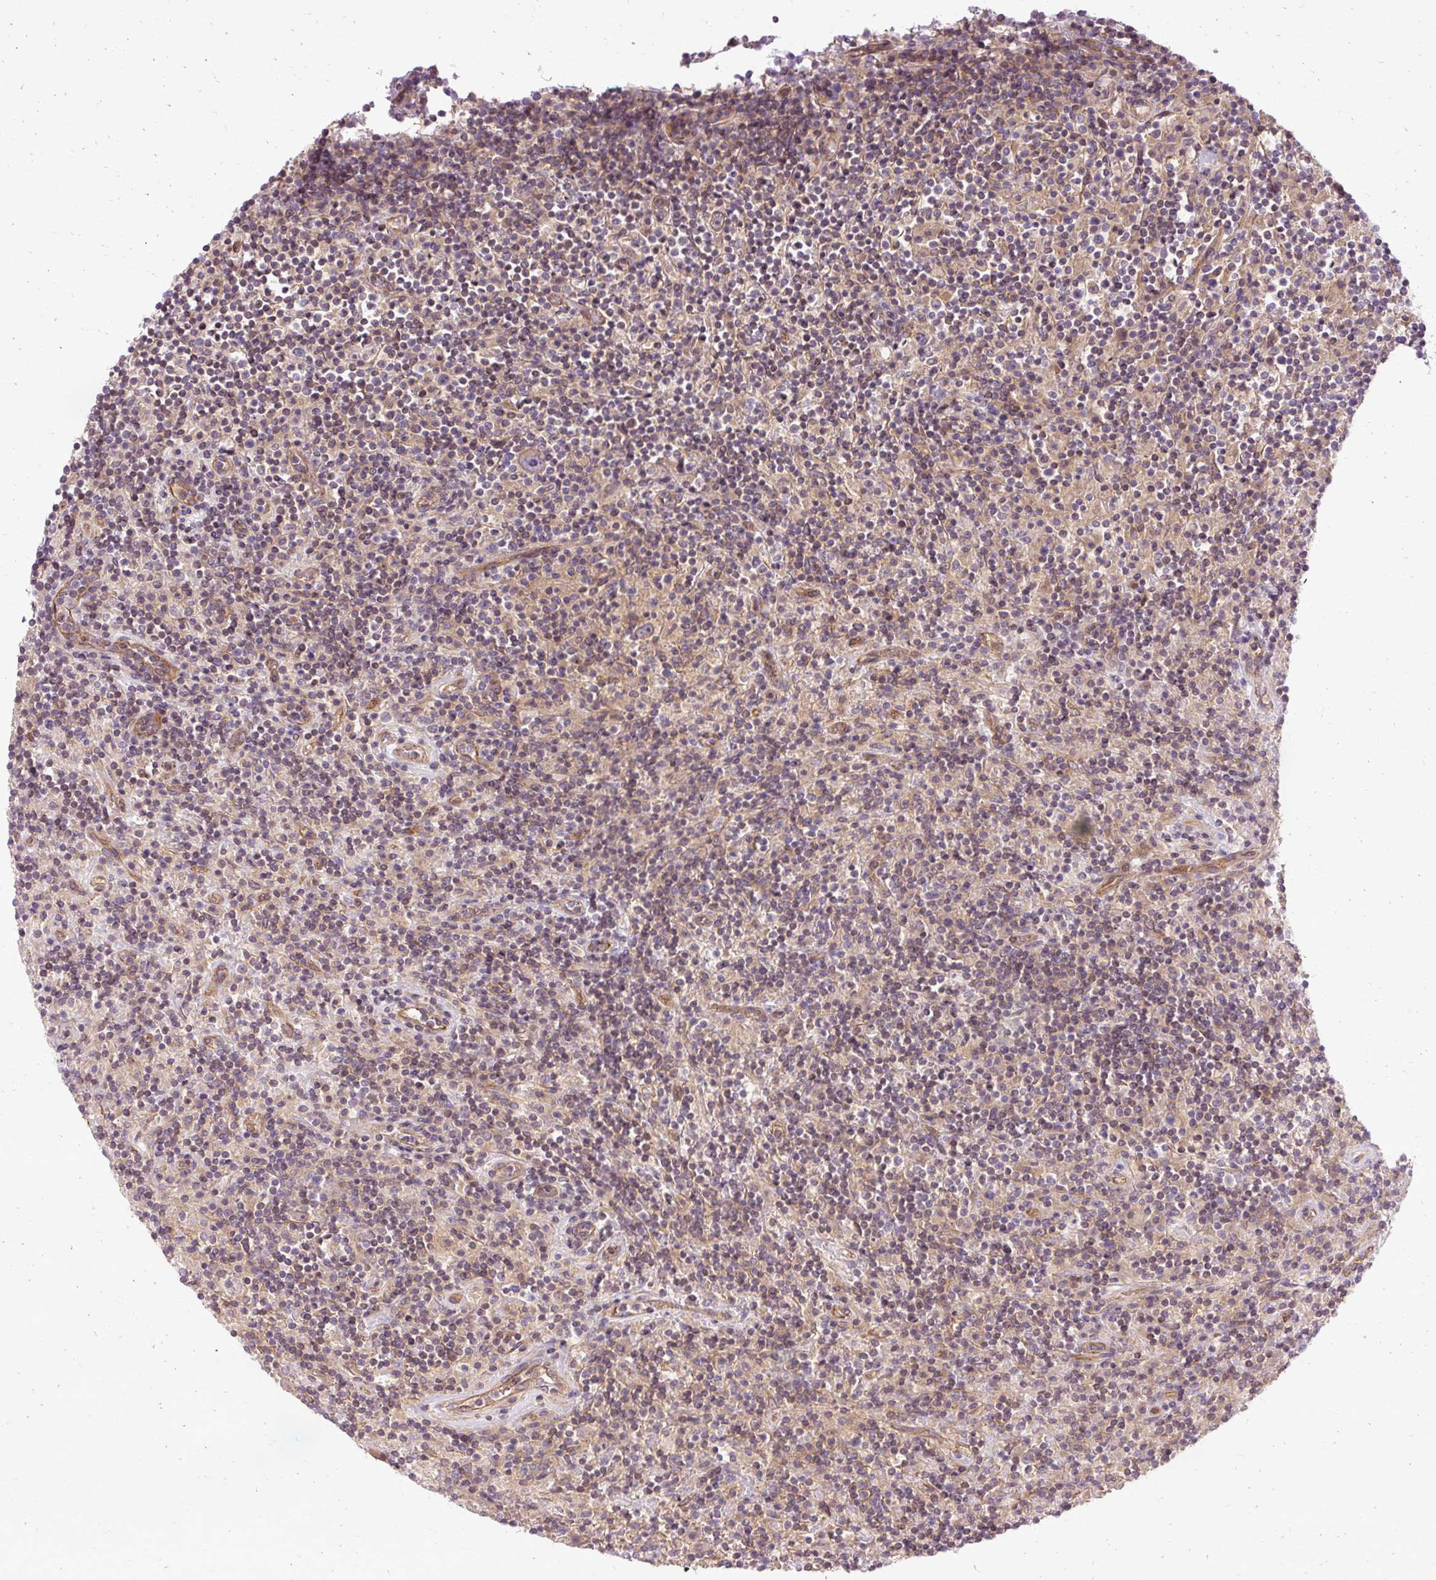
{"staining": {"intensity": "moderate", "quantity": ">75%", "location": "cytoplasmic/membranous"}, "tissue": "lymphoma", "cell_type": "Tumor cells", "image_type": "cancer", "snomed": [{"axis": "morphology", "description": "Hodgkin's disease, NOS"}, {"axis": "topography", "description": "Lymph node"}], "caption": "Tumor cells display medium levels of moderate cytoplasmic/membranous positivity in approximately >75% of cells in lymphoma. The staining was performed using DAB, with brown indicating positive protein expression. Nuclei are stained blue with hematoxylin.", "gene": "CCDC93", "patient": {"sex": "male", "age": 70}}